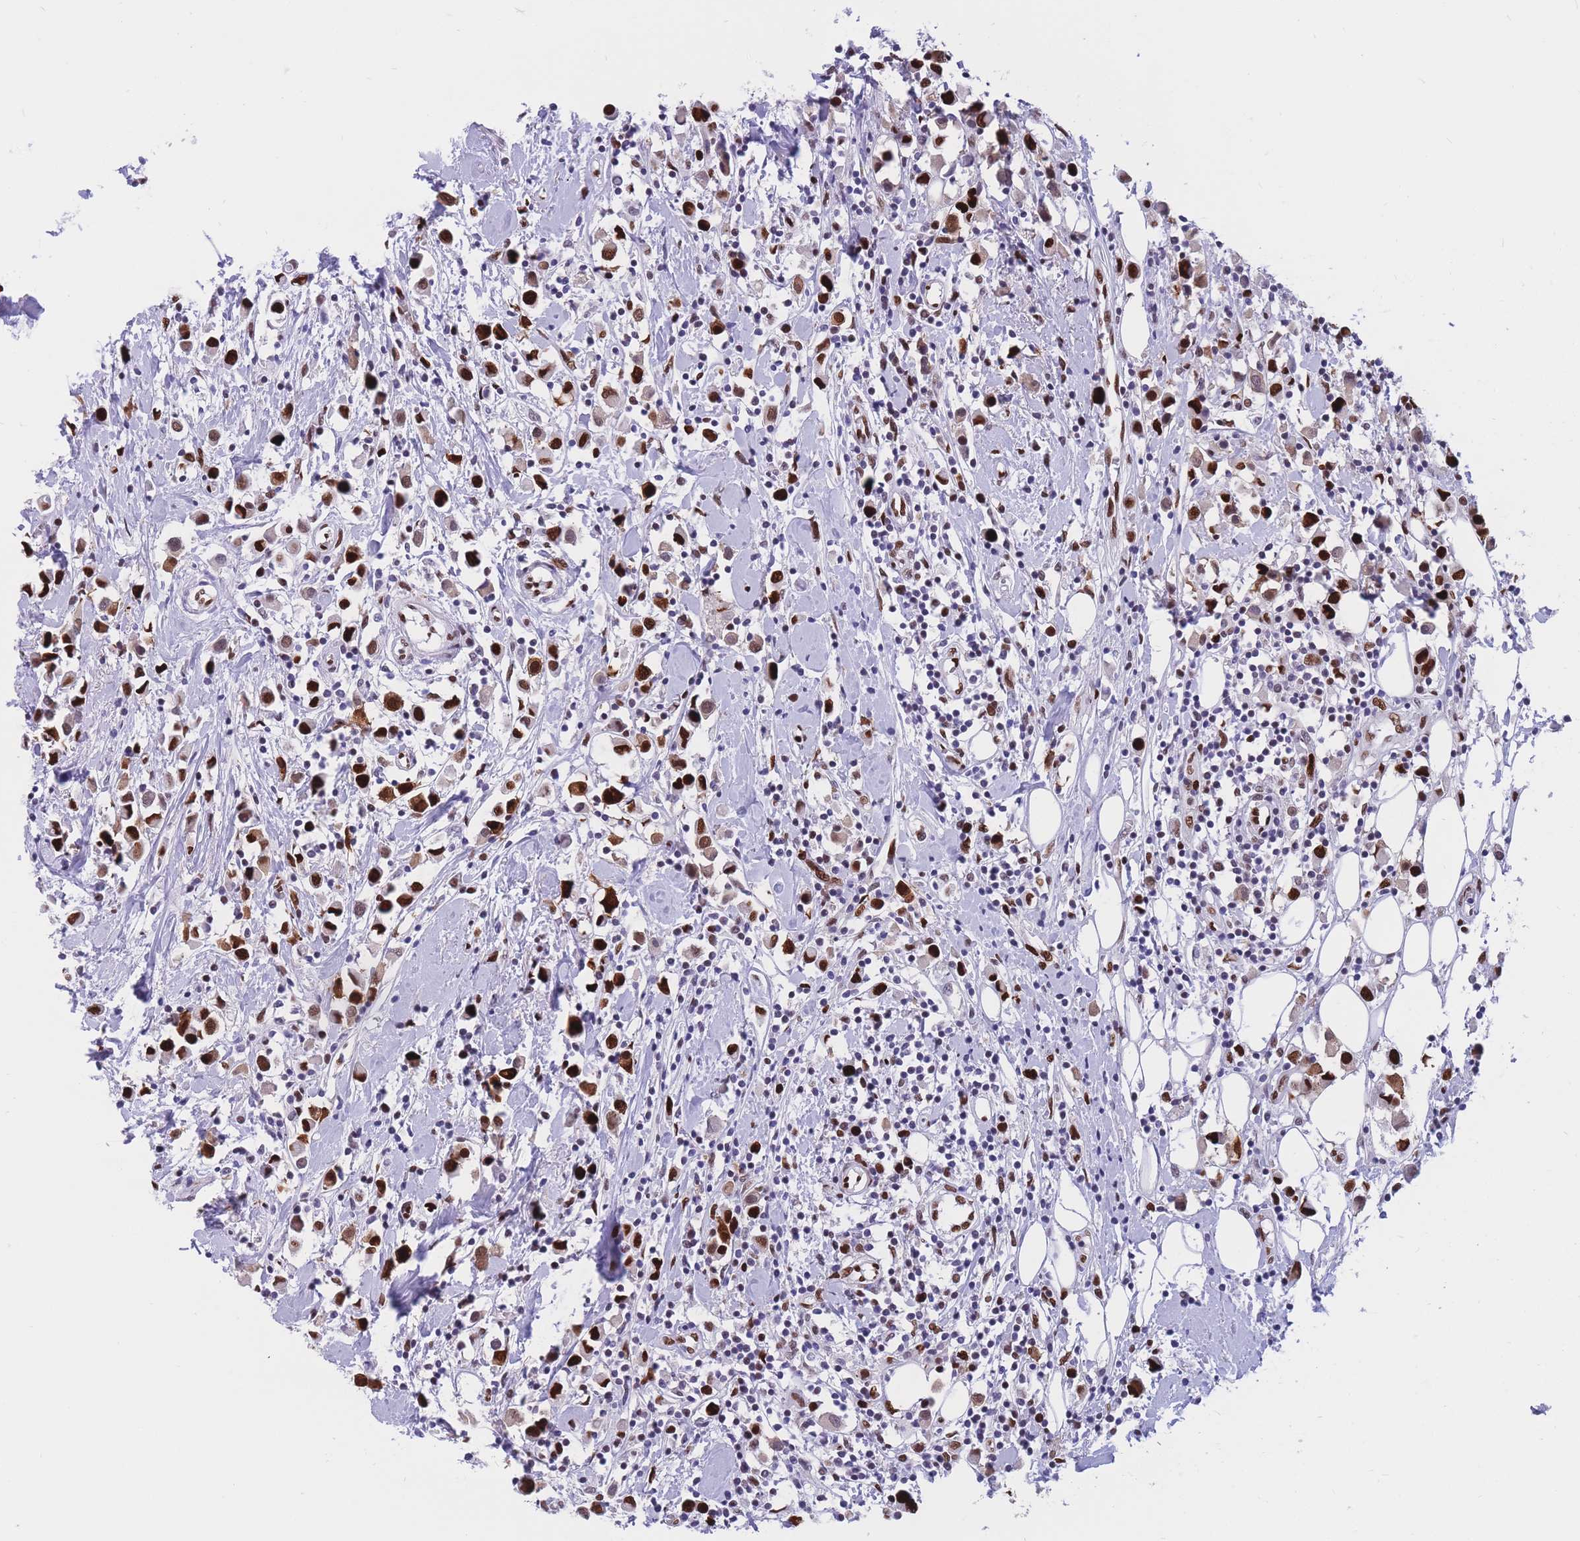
{"staining": {"intensity": "strong", "quantity": ">75%", "location": "nuclear"}, "tissue": "breast cancer", "cell_type": "Tumor cells", "image_type": "cancer", "snomed": [{"axis": "morphology", "description": "Duct carcinoma"}, {"axis": "topography", "description": "Breast"}], "caption": "IHC of human breast cancer shows high levels of strong nuclear staining in approximately >75% of tumor cells.", "gene": "NASP", "patient": {"sex": "female", "age": 61}}